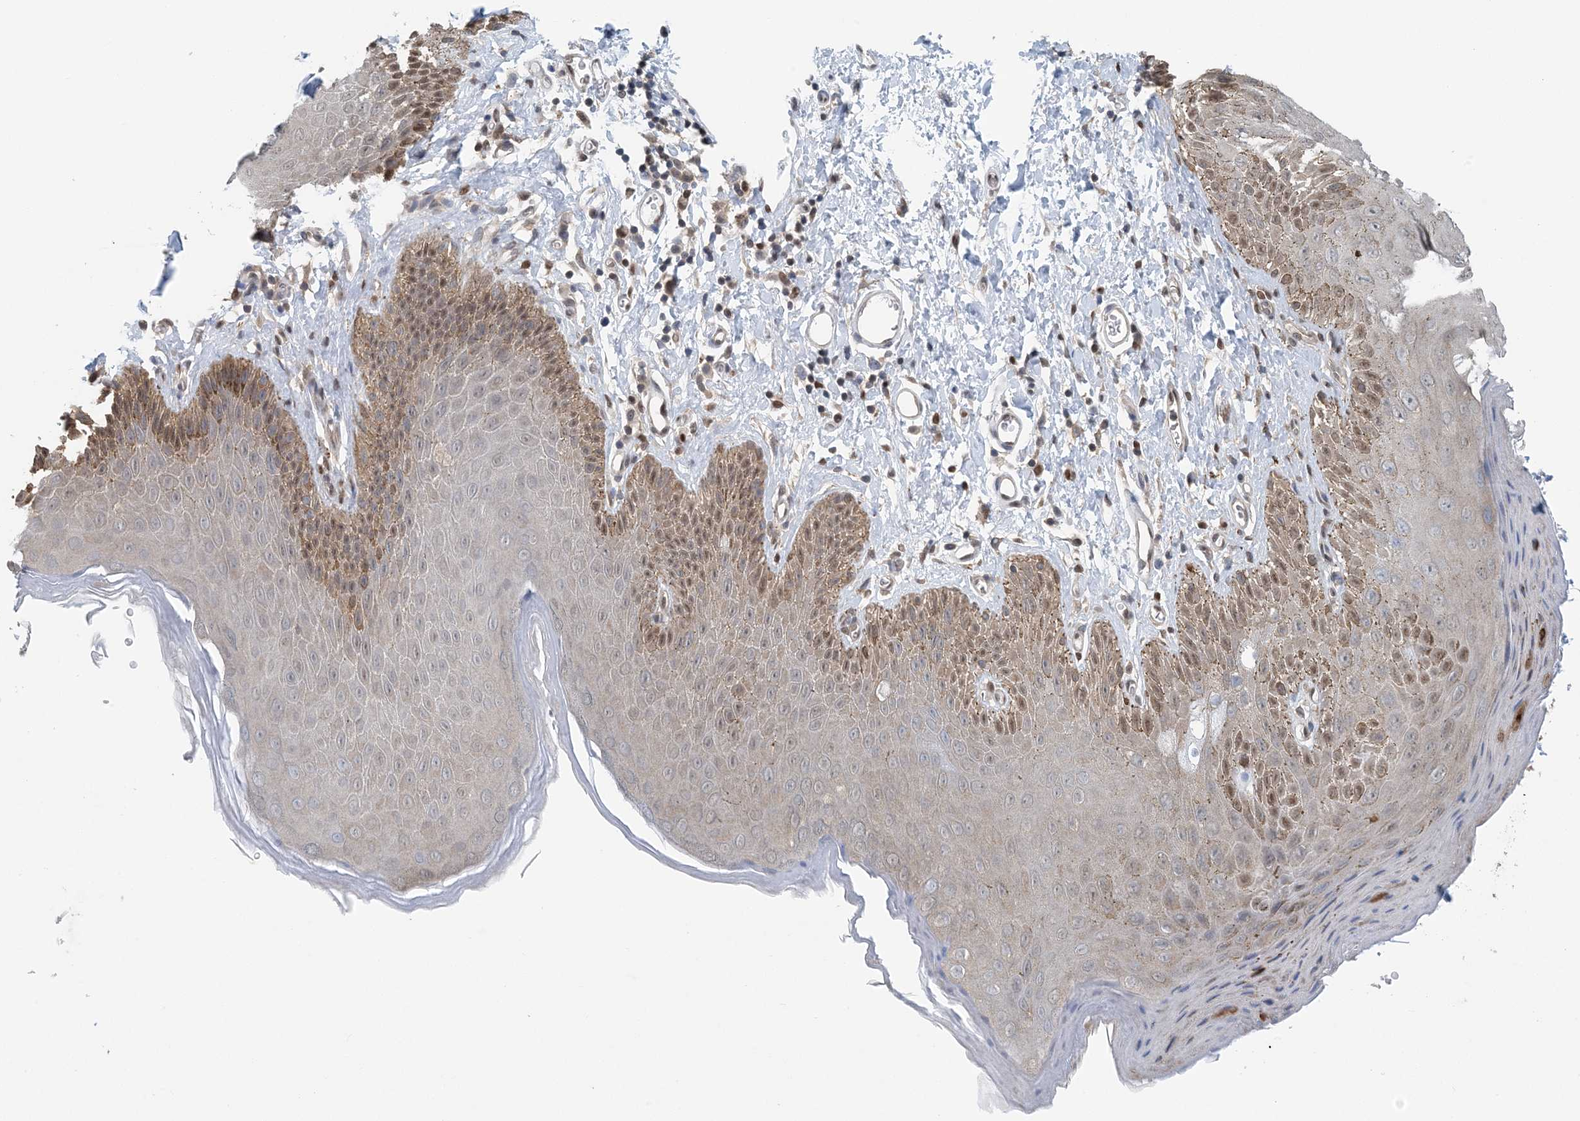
{"staining": {"intensity": "moderate", "quantity": "25%-75%", "location": "cytoplasmic/membranous,nuclear"}, "tissue": "skin", "cell_type": "Epidermal cells", "image_type": "normal", "snomed": [{"axis": "morphology", "description": "Normal tissue, NOS"}, {"axis": "topography", "description": "Anal"}], "caption": "Normal skin shows moderate cytoplasmic/membranous,nuclear expression in about 25%-75% of epidermal cells, visualized by immunohistochemistry.", "gene": "HIKESHI", "patient": {"sex": "male", "age": 44}}